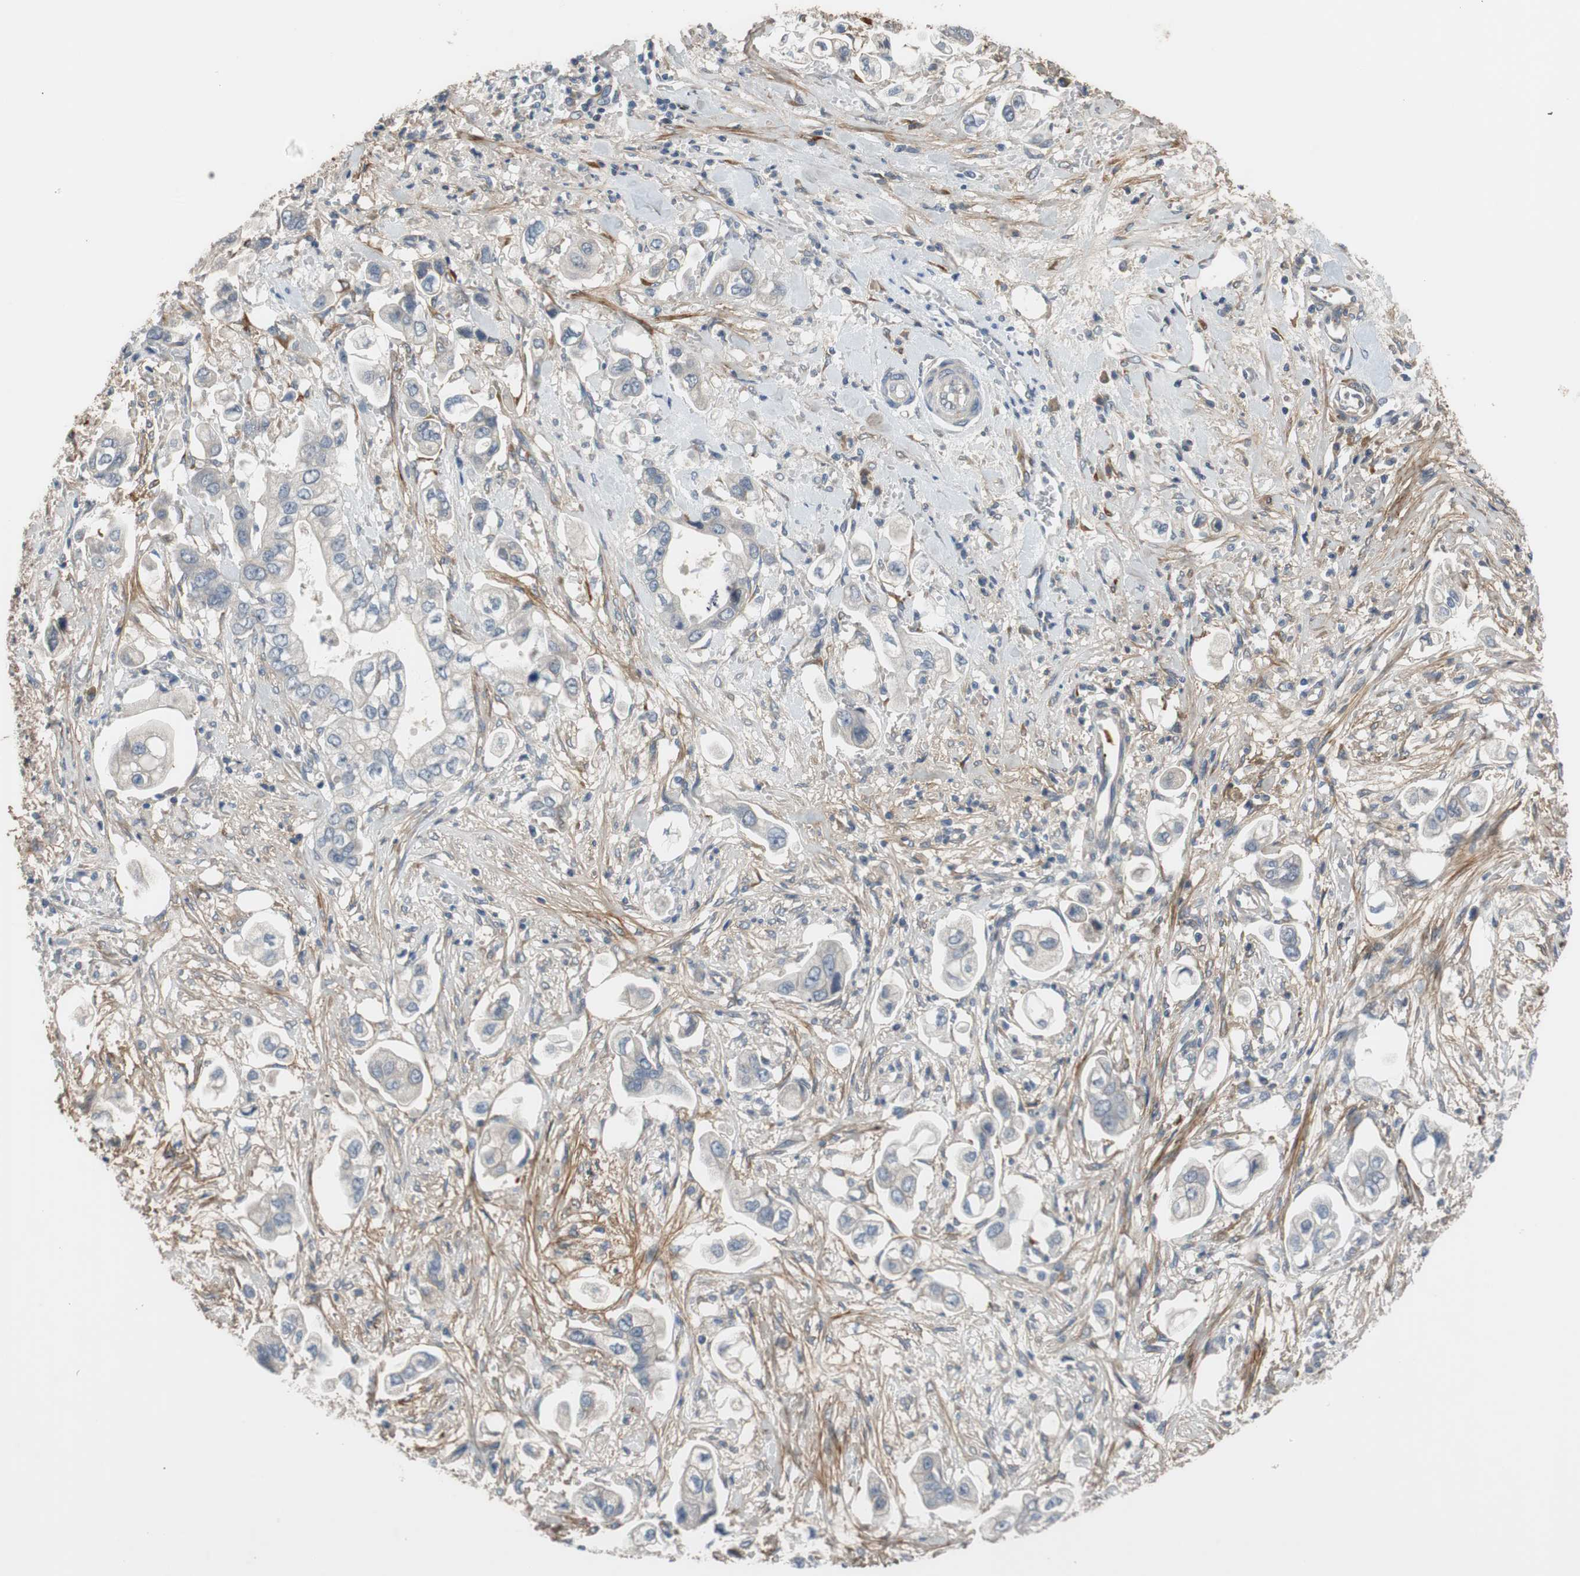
{"staining": {"intensity": "negative", "quantity": "none", "location": "none"}, "tissue": "stomach cancer", "cell_type": "Tumor cells", "image_type": "cancer", "snomed": [{"axis": "morphology", "description": "Adenocarcinoma, NOS"}, {"axis": "topography", "description": "Stomach"}], "caption": "Immunohistochemical staining of stomach adenocarcinoma displays no significant expression in tumor cells.", "gene": "COL12A1", "patient": {"sex": "male", "age": 62}}